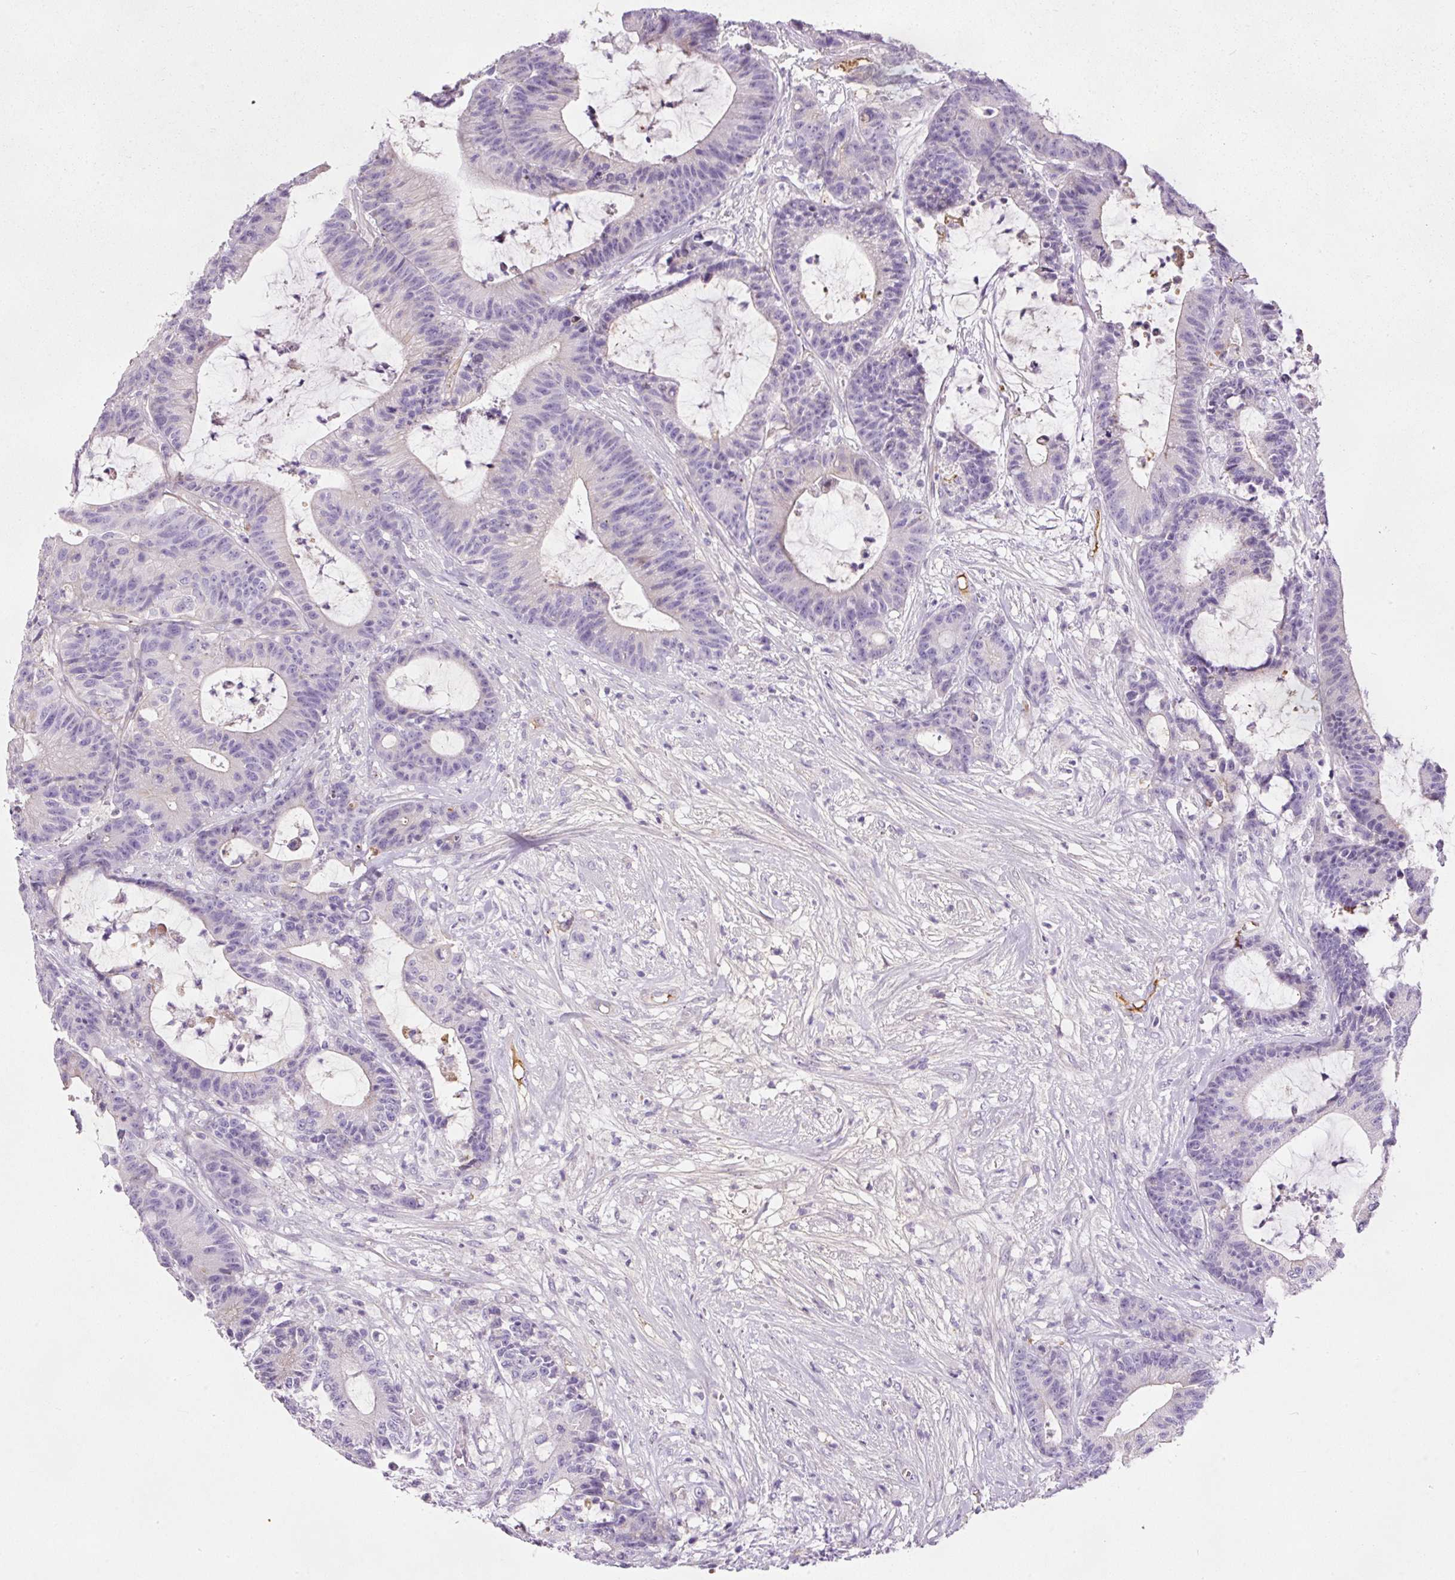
{"staining": {"intensity": "negative", "quantity": "none", "location": "none"}, "tissue": "colorectal cancer", "cell_type": "Tumor cells", "image_type": "cancer", "snomed": [{"axis": "morphology", "description": "Adenocarcinoma, NOS"}, {"axis": "topography", "description": "Colon"}], "caption": "An image of human colorectal adenocarcinoma is negative for staining in tumor cells.", "gene": "KPNA5", "patient": {"sex": "female", "age": 84}}